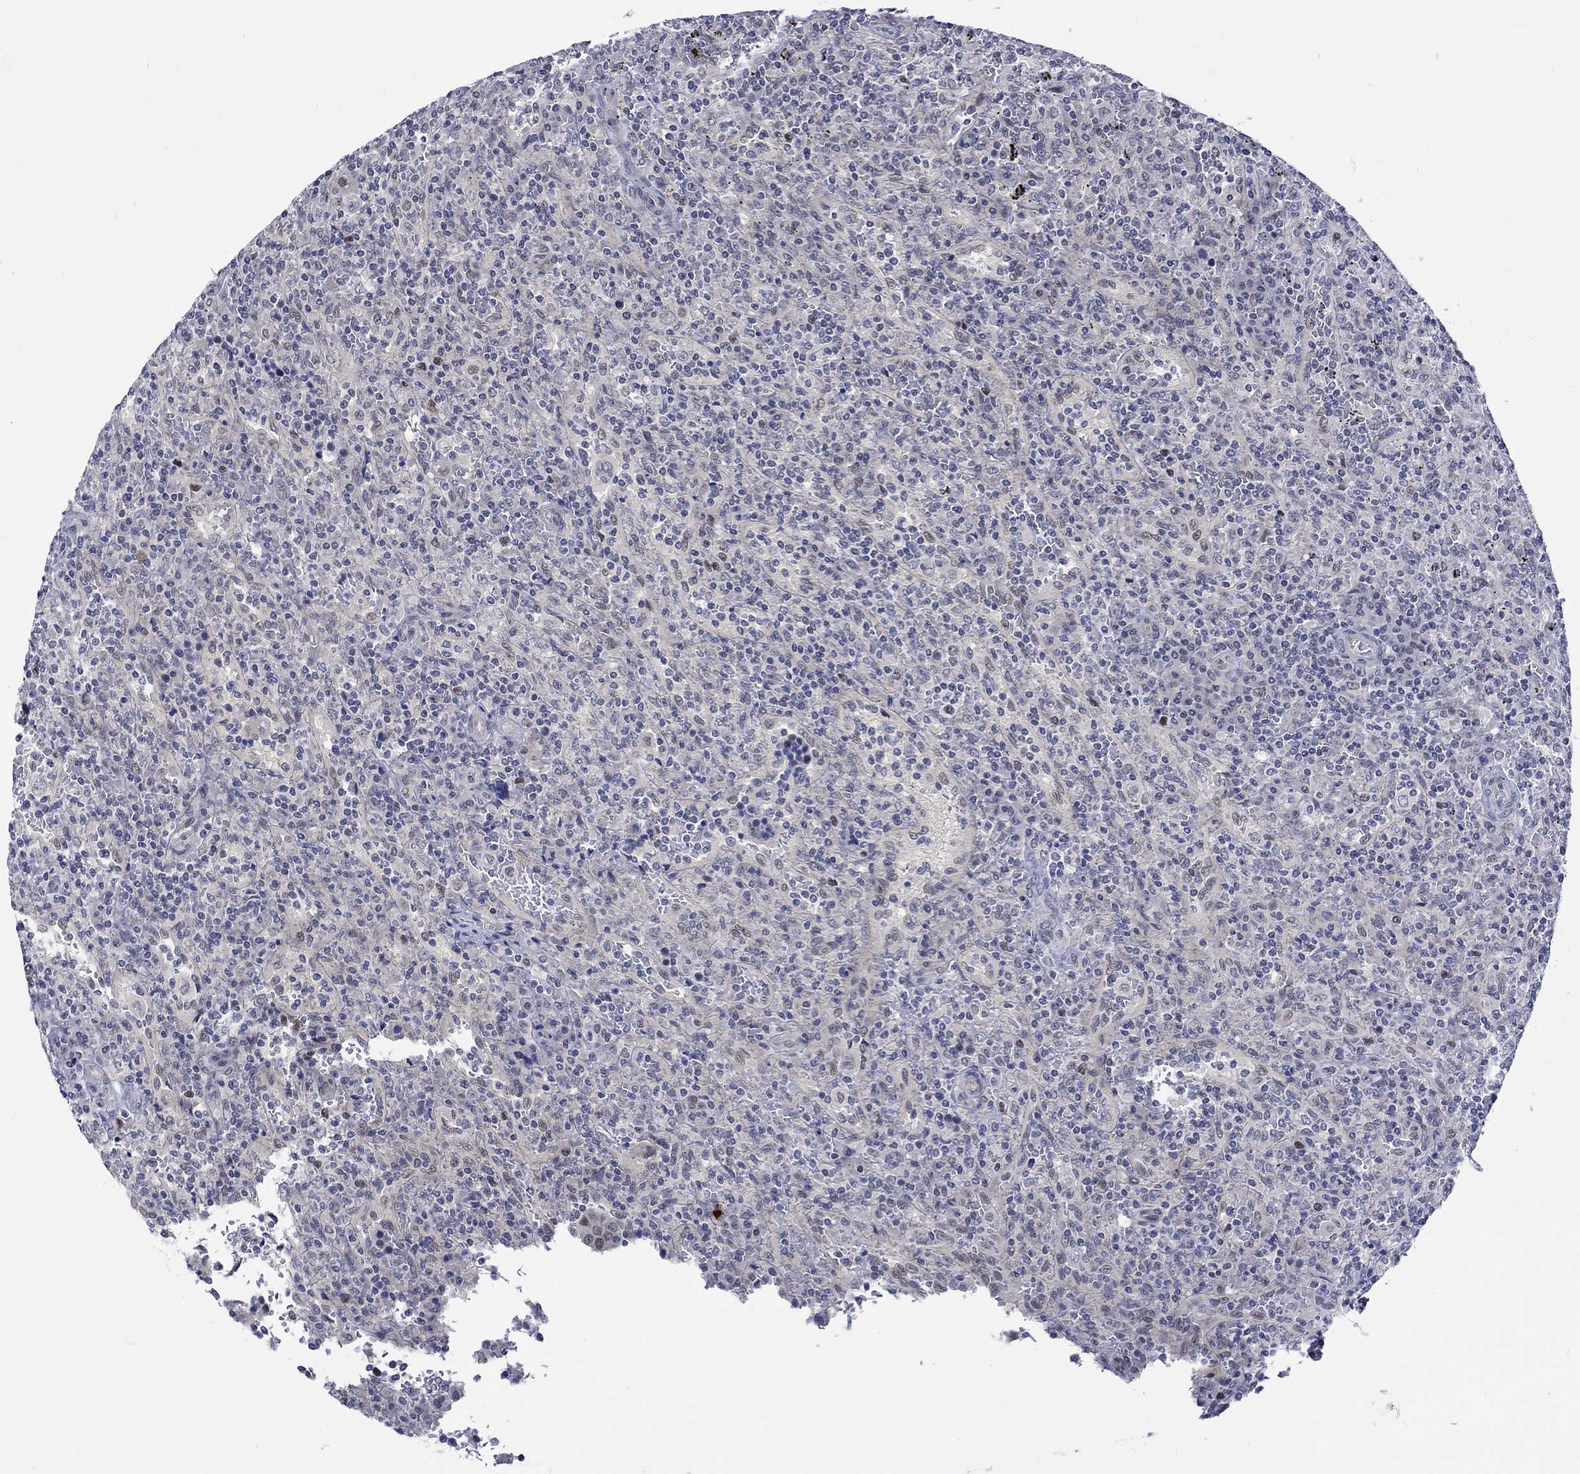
{"staining": {"intensity": "moderate", "quantity": "<25%", "location": "nuclear"}, "tissue": "lymphoma", "cell_type": "Tumor cells", "image_type": "cancer", "snomed": [{"axis": "morphology", "description": "Malignant lymphoma, non-Hodgkin's type, Low grade"}, {"axis": "topography", "description": "Spleen"}], "caption": "Immunohistochemical staining of human low-grade malignant lymphoma, non-Hodgkin's type displays low levels of moderate nuclear protein staining in about <25% of tumor cells. Immunohistochemistry stains the protein in brown and the nuclei are stained blue.", "gene": "E2F8", "patient": {"sex": "male", "age": 62}}